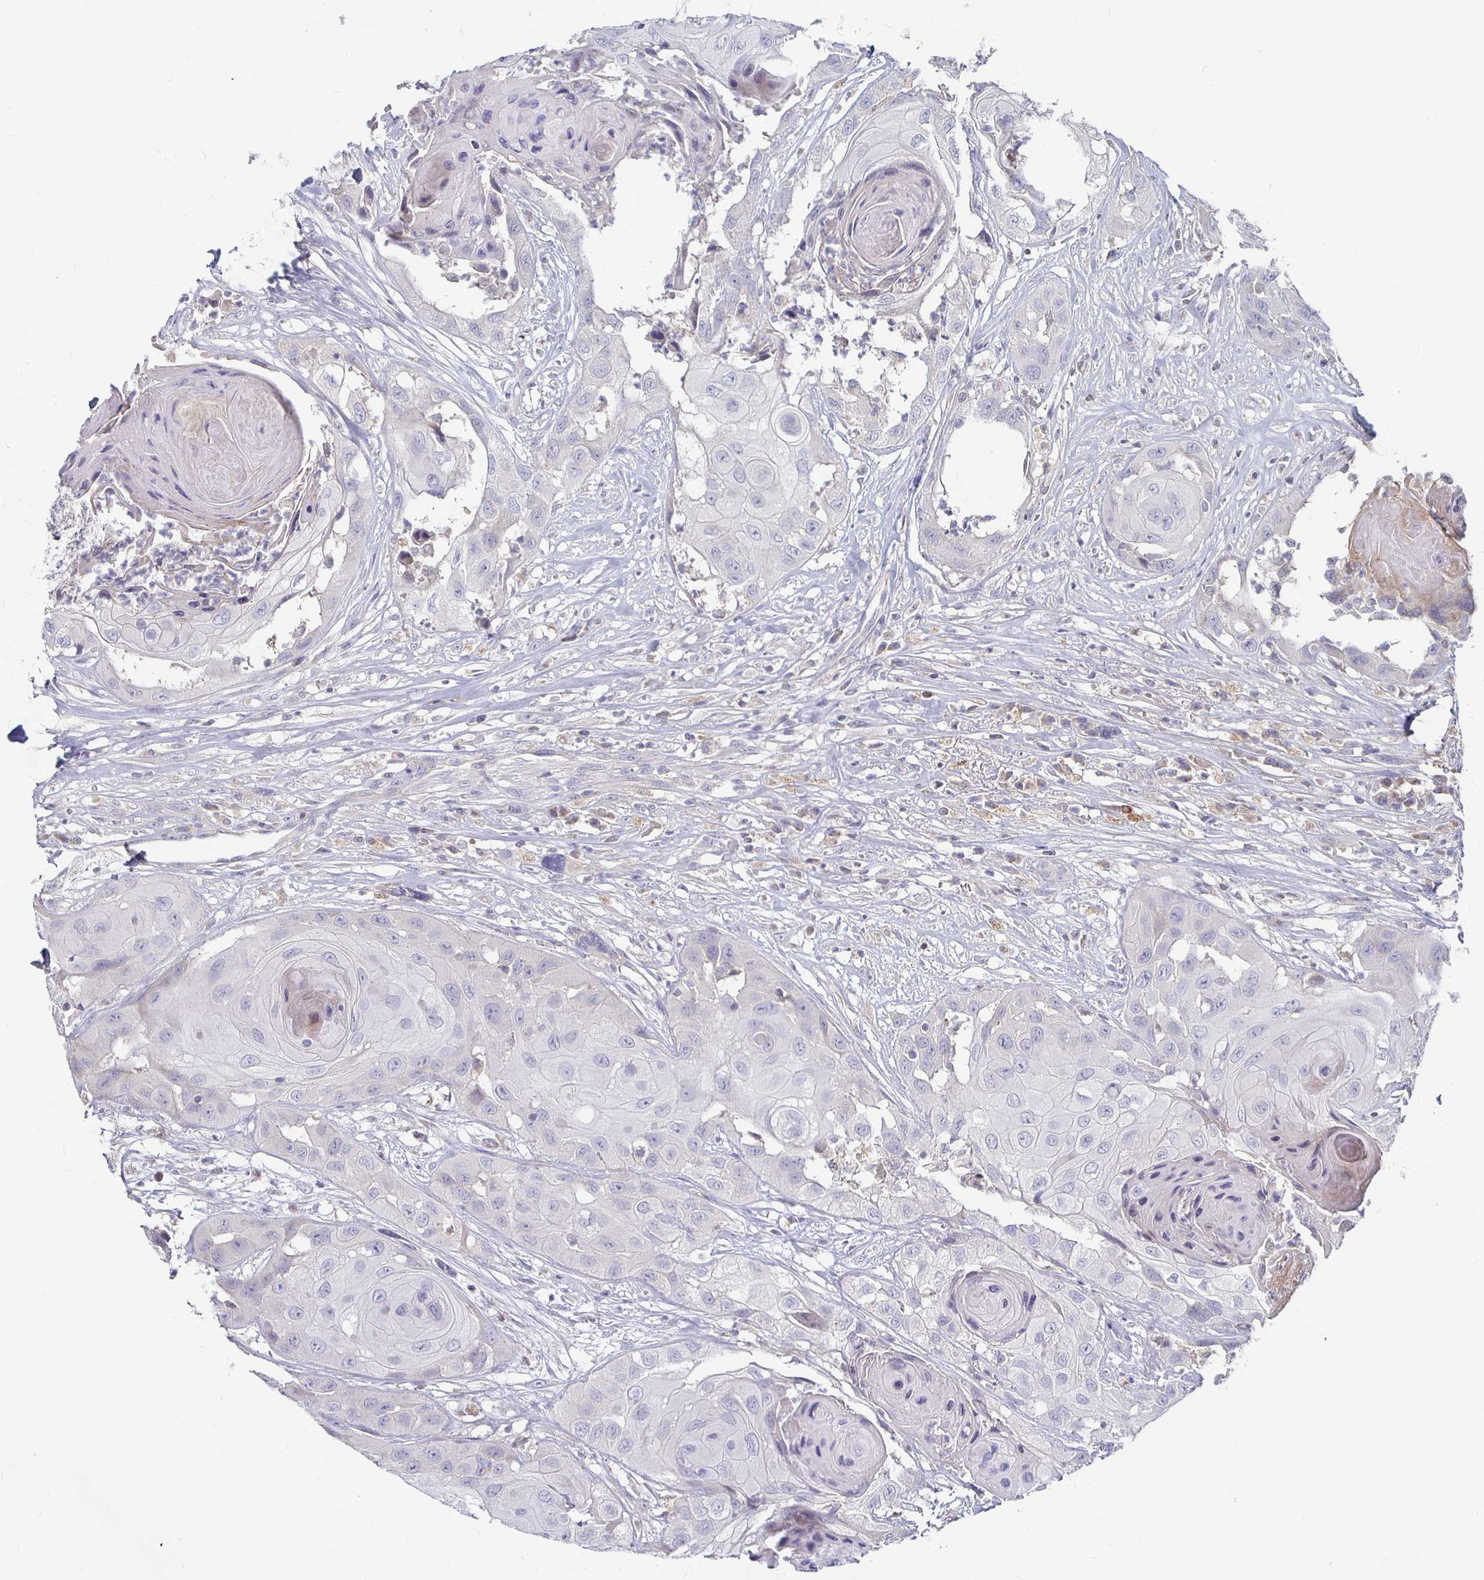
{"staining": {"intensity": "negative", "quantity": "none", "location": "none"}, "tissue": "head and neck cancer", "cell_type": "Tumor cells", "image_type": "cancer", "snomed": [{"axis": "morphology", "description": "Squamous cell carcinoma, NOS"}, {"axis": "topography", "description": "Head-Neck"}], "caption": "Immunohistochemistry of head and neck cancer shows no positivity in tumor cells.", "gene": "RNF144B", "patient": {"sex": "male", "age": 83}}